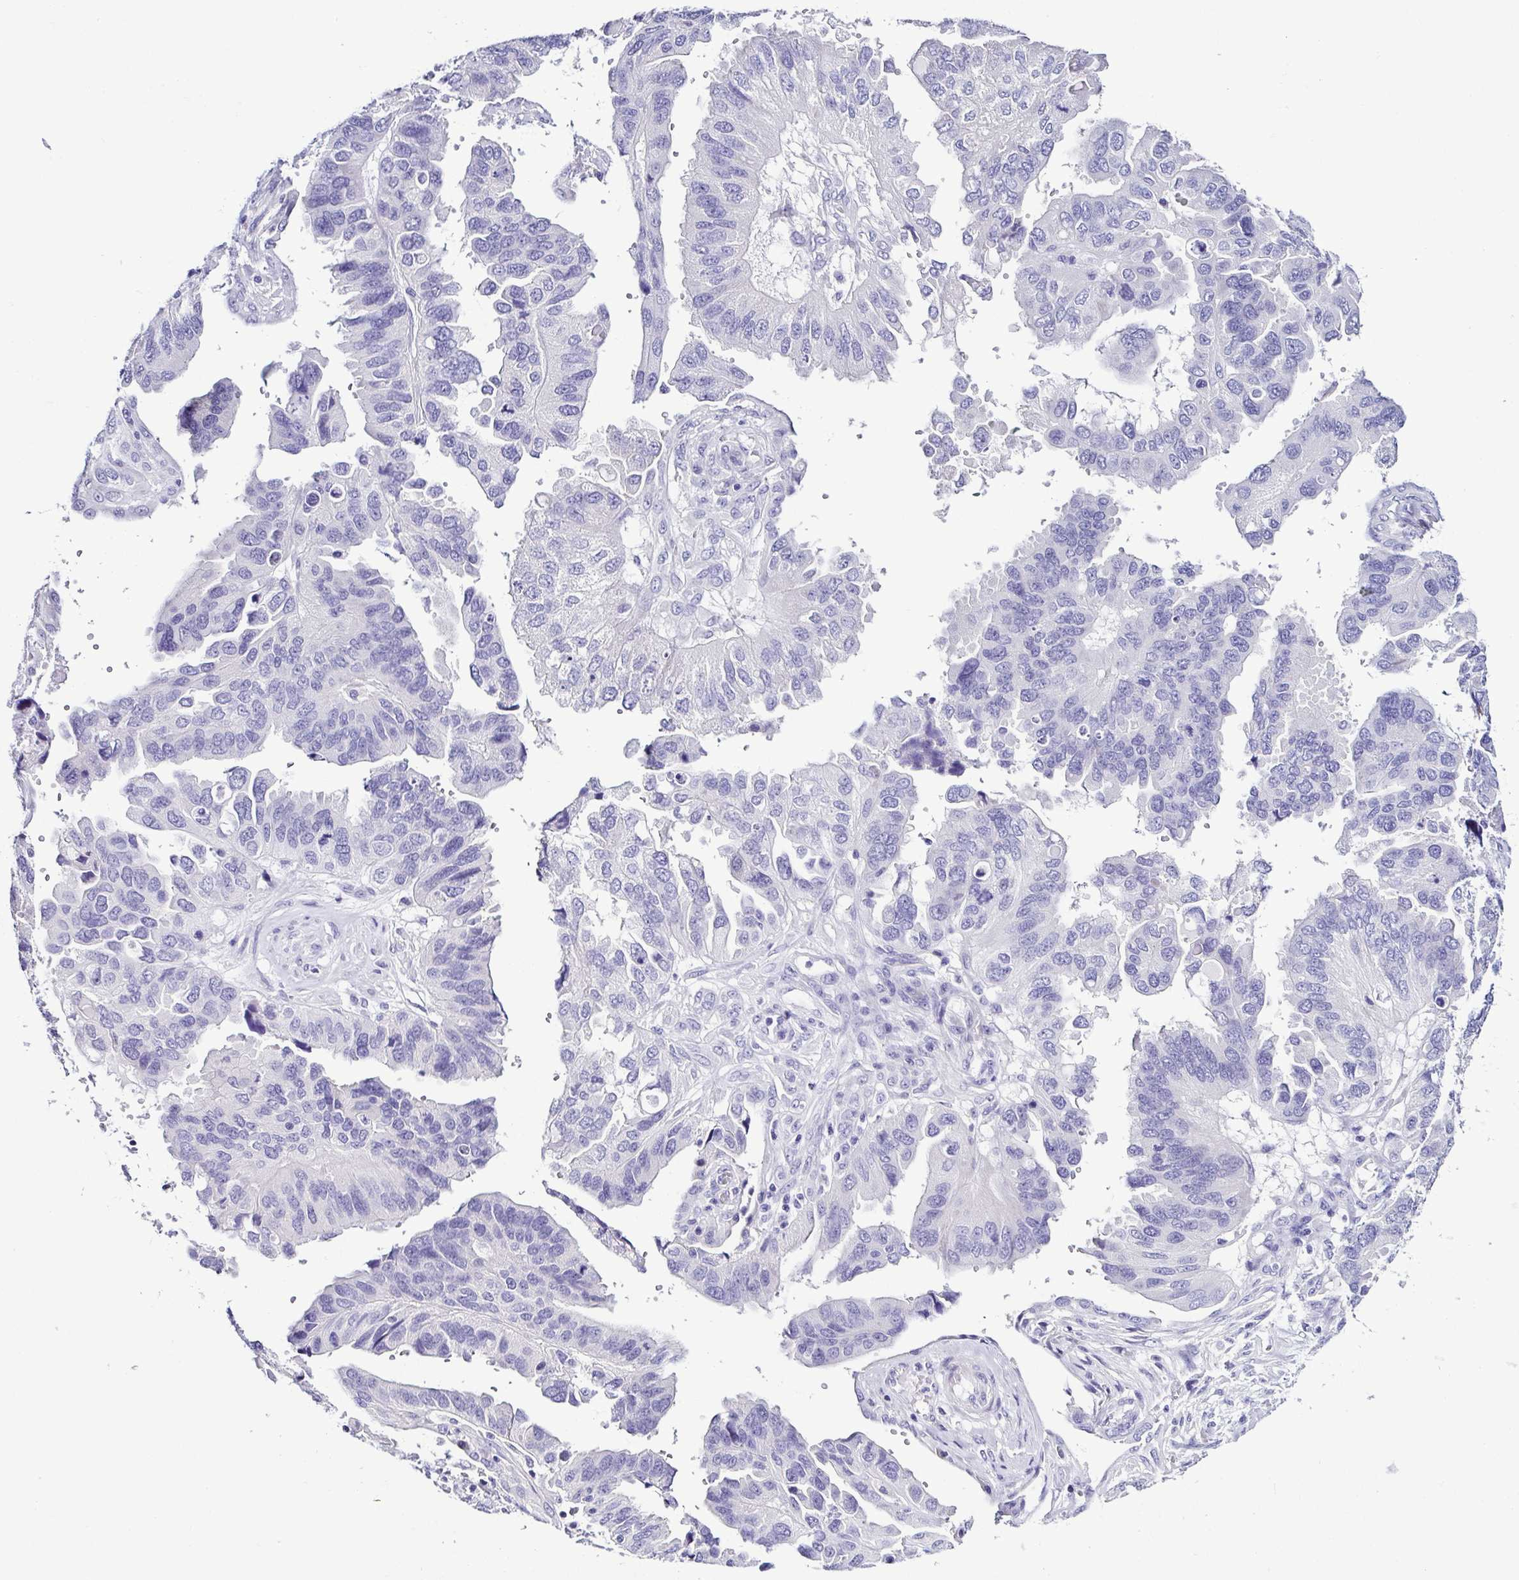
{"staining": {"intensity": "negative", "quantity": "none", "location": "none"}, "tissue": "ovarian cancer", "cell_type": "Tumor cells", "image_type": "cancer", "snomed": [{"axis": "morphology", "description": "Cystadenocarcinoma, serous, NOS"}, {"axis": "topography", "description": "Ovary"}], "caption": "Human ovarian serous cystadenocarcinoma stained for a protein using immunohistochemistry (IHC) displays no staining in tumor cells.", "gene": "SRL", "patient": {"sex": "female", "age": 79}}